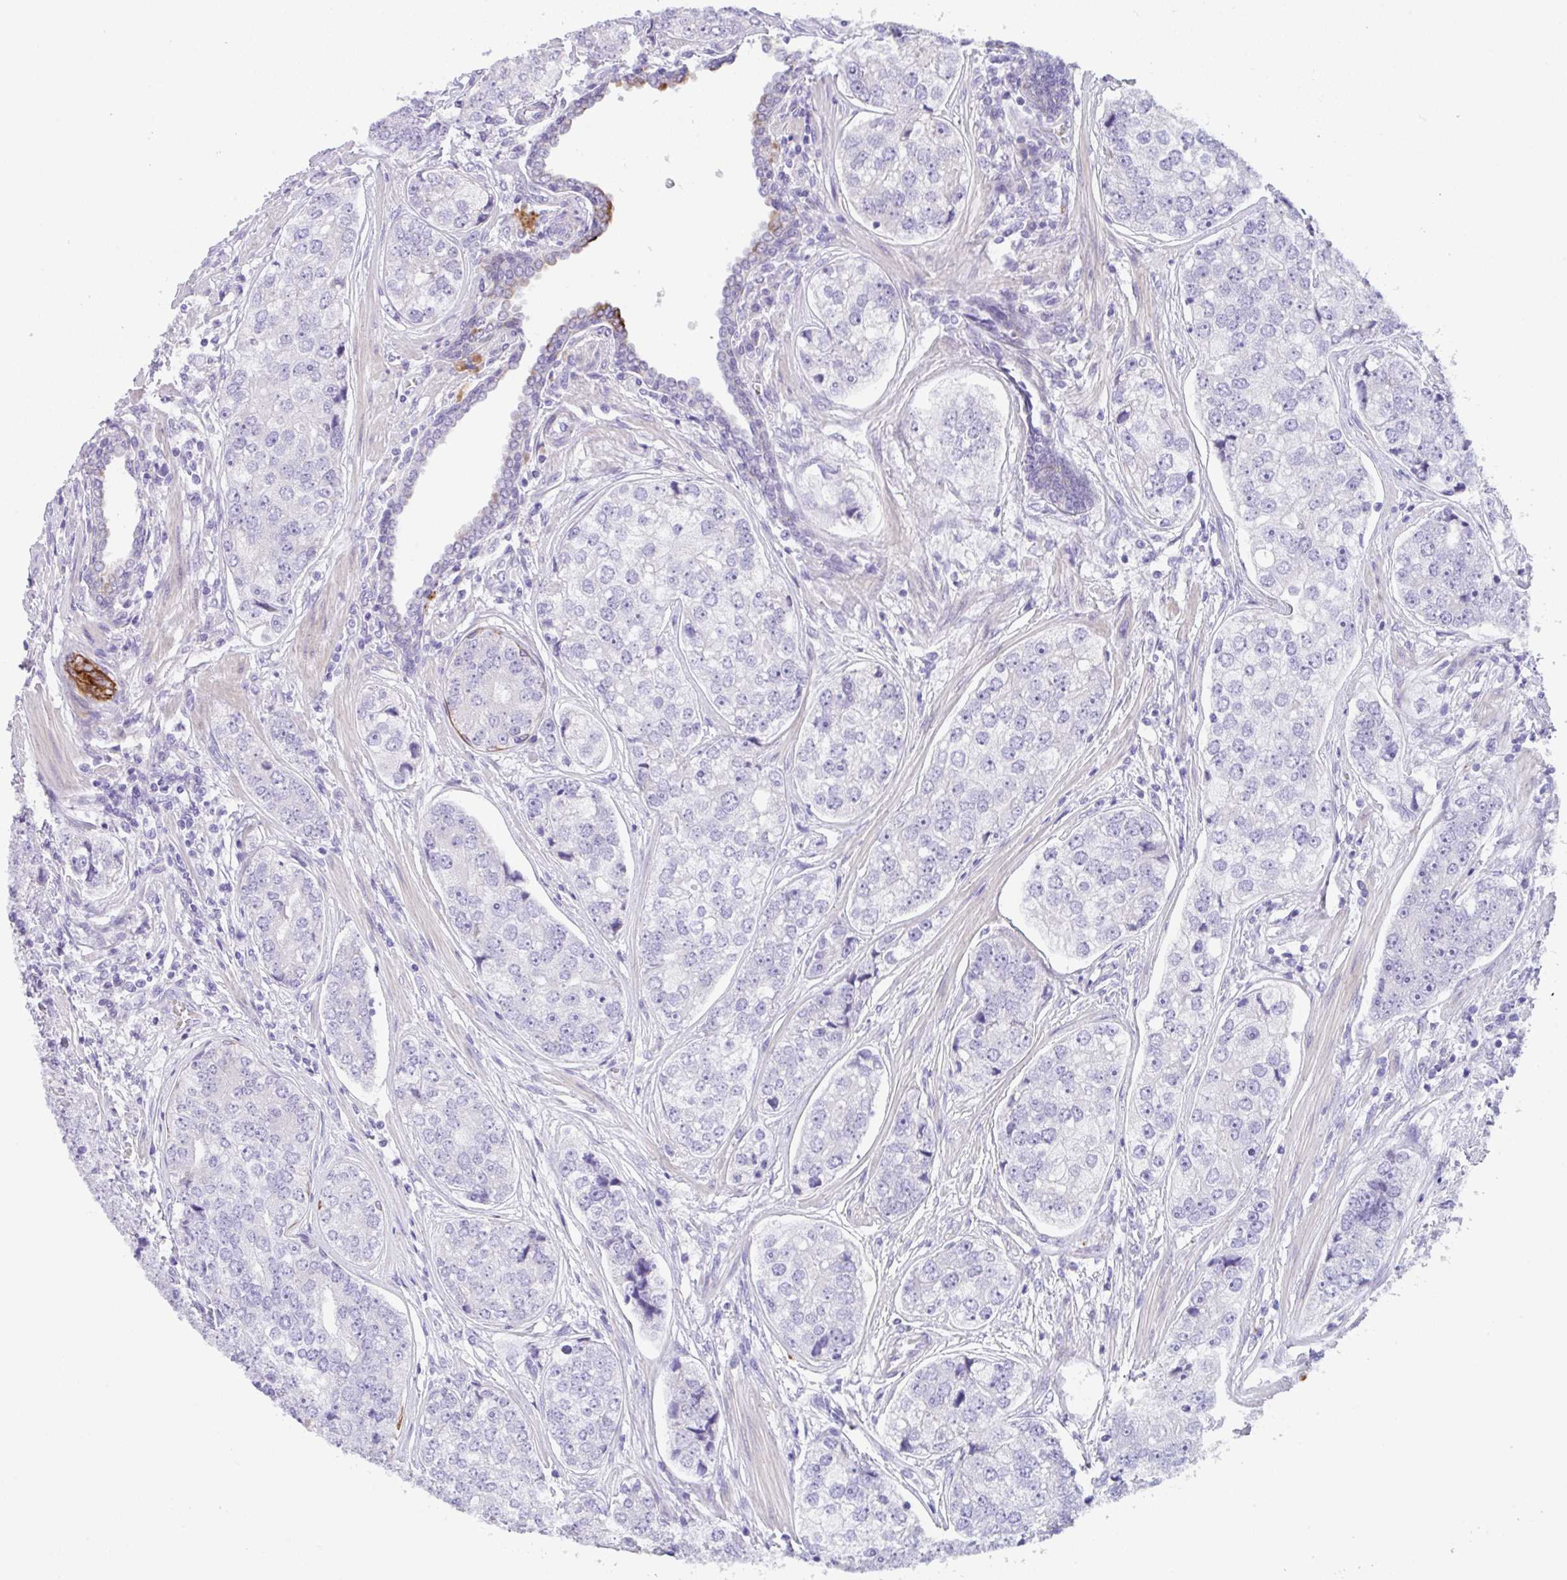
{"staining": {"intensity": "negative", "quantity": "none", "location": "none"}, "tissue": "prostate cancer", "cell_type": "Tumor cells", "image_type": "cancer", "snomed": [{"axis": "morphology", "description": "Adenocarcinoma, High grade"}, {"axis": "topography", "description": "Prostate"}], "caption": "Immunohistochemistry (IHC) photomicrograph of neoplastic tissue: human prostate cancer (adenocarcinoma (high-grade)) stained with DAB (3,3'-diaminobenzidine) demonstrates no significant protein expression in tumor cells.", "gene": "TRAF4", "patient": {"sex": "male", "age": 60}}